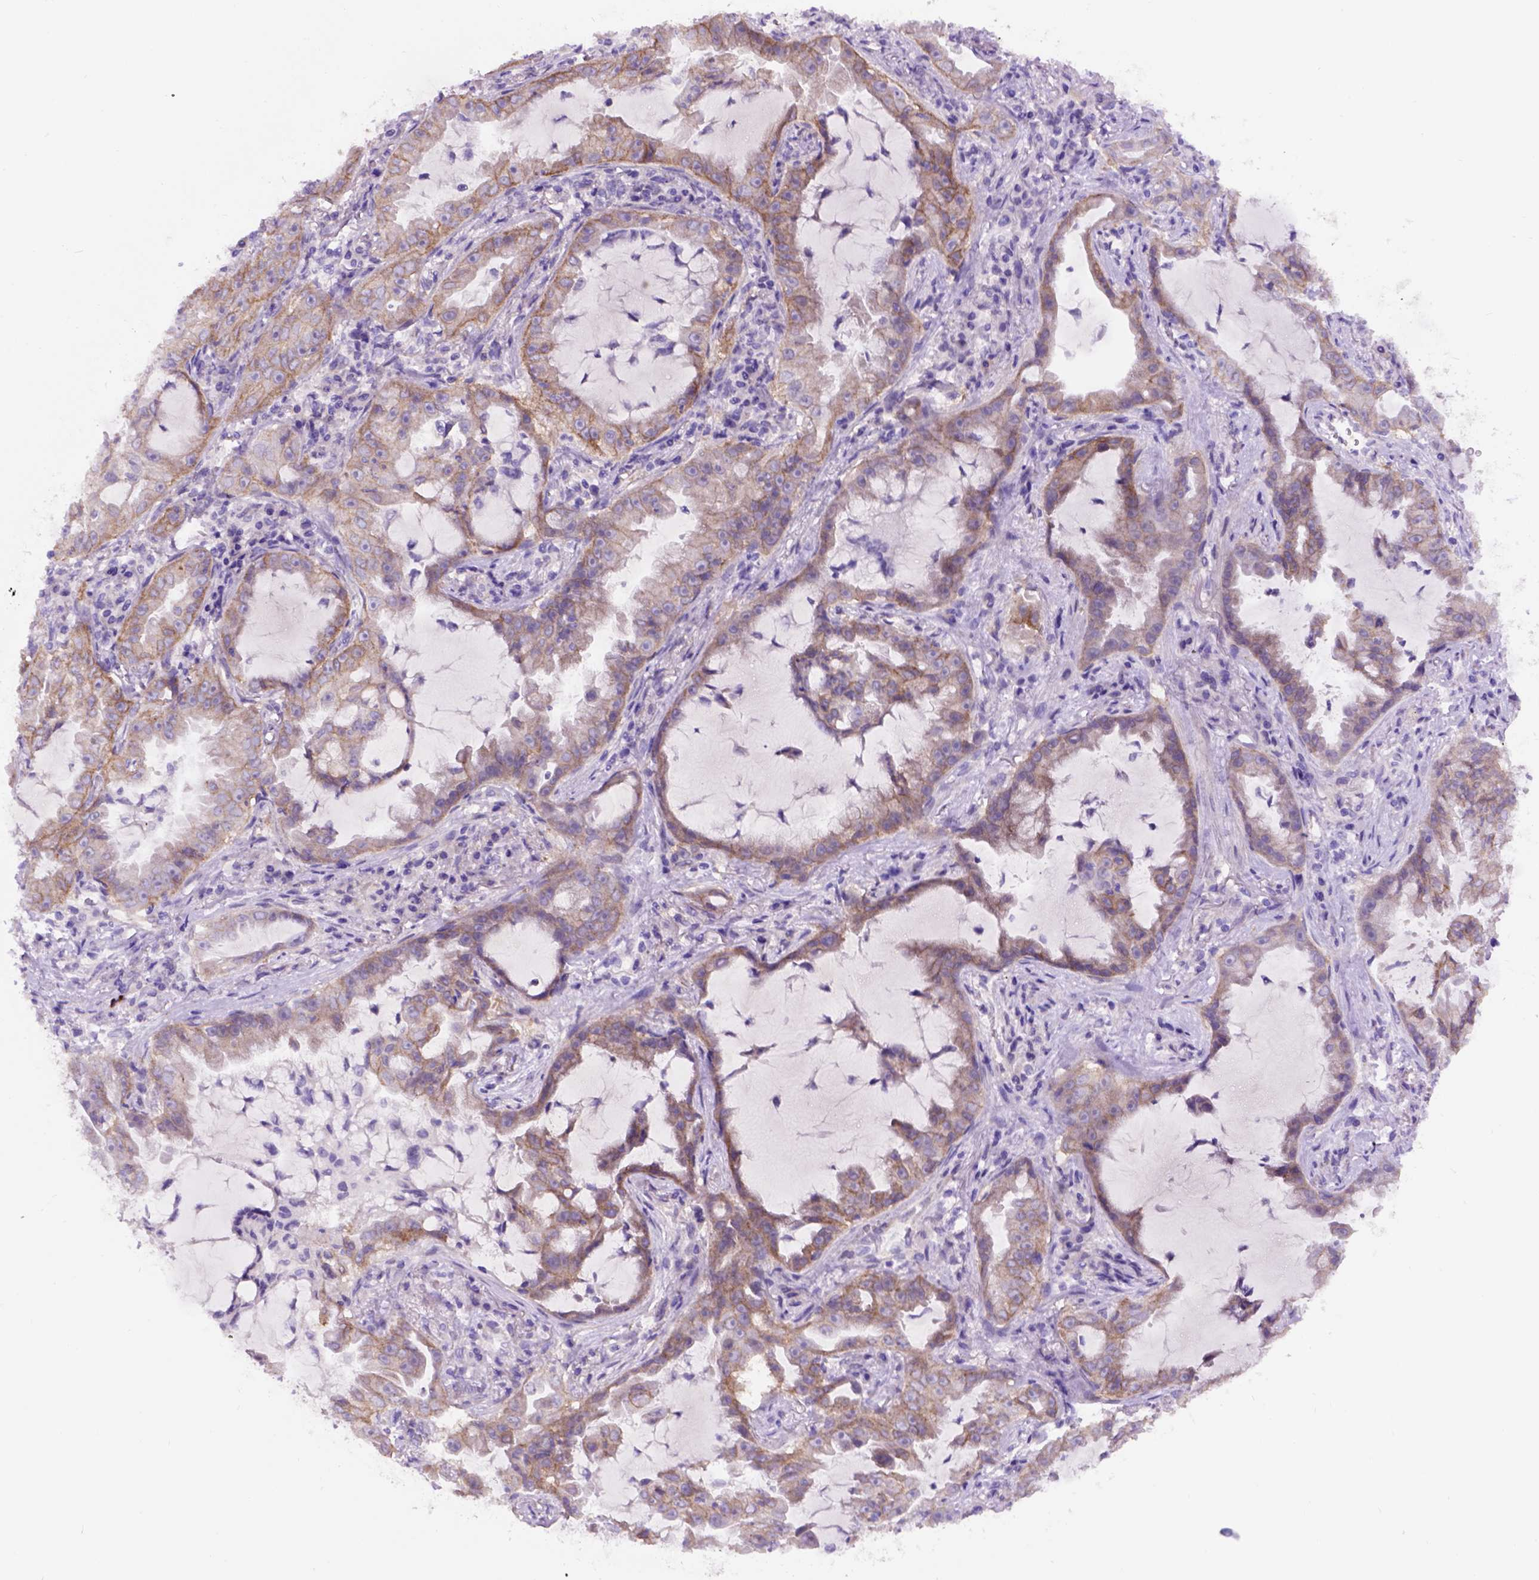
{"staining": {"intensity": "weak", "quantity": ">75%", "location": "cytoplasmic/membranous"}, "tissue": "lung cancer", "cell_type": "Tumor cells", "image_type": "cancer", "snomed": [{"axis": "morphology", "description": "Adenocarcinoma, NOS"}, {"axis": "topography", "description": "Lung"}], "caption": "Lung adenocarcinoma stained with a brown dye shows weak cytoplasmic/membranous positive staining in approximately >75% of tumor cells.", "gene": "EGFR", "patient": {"sex": "female", "age": 52}}